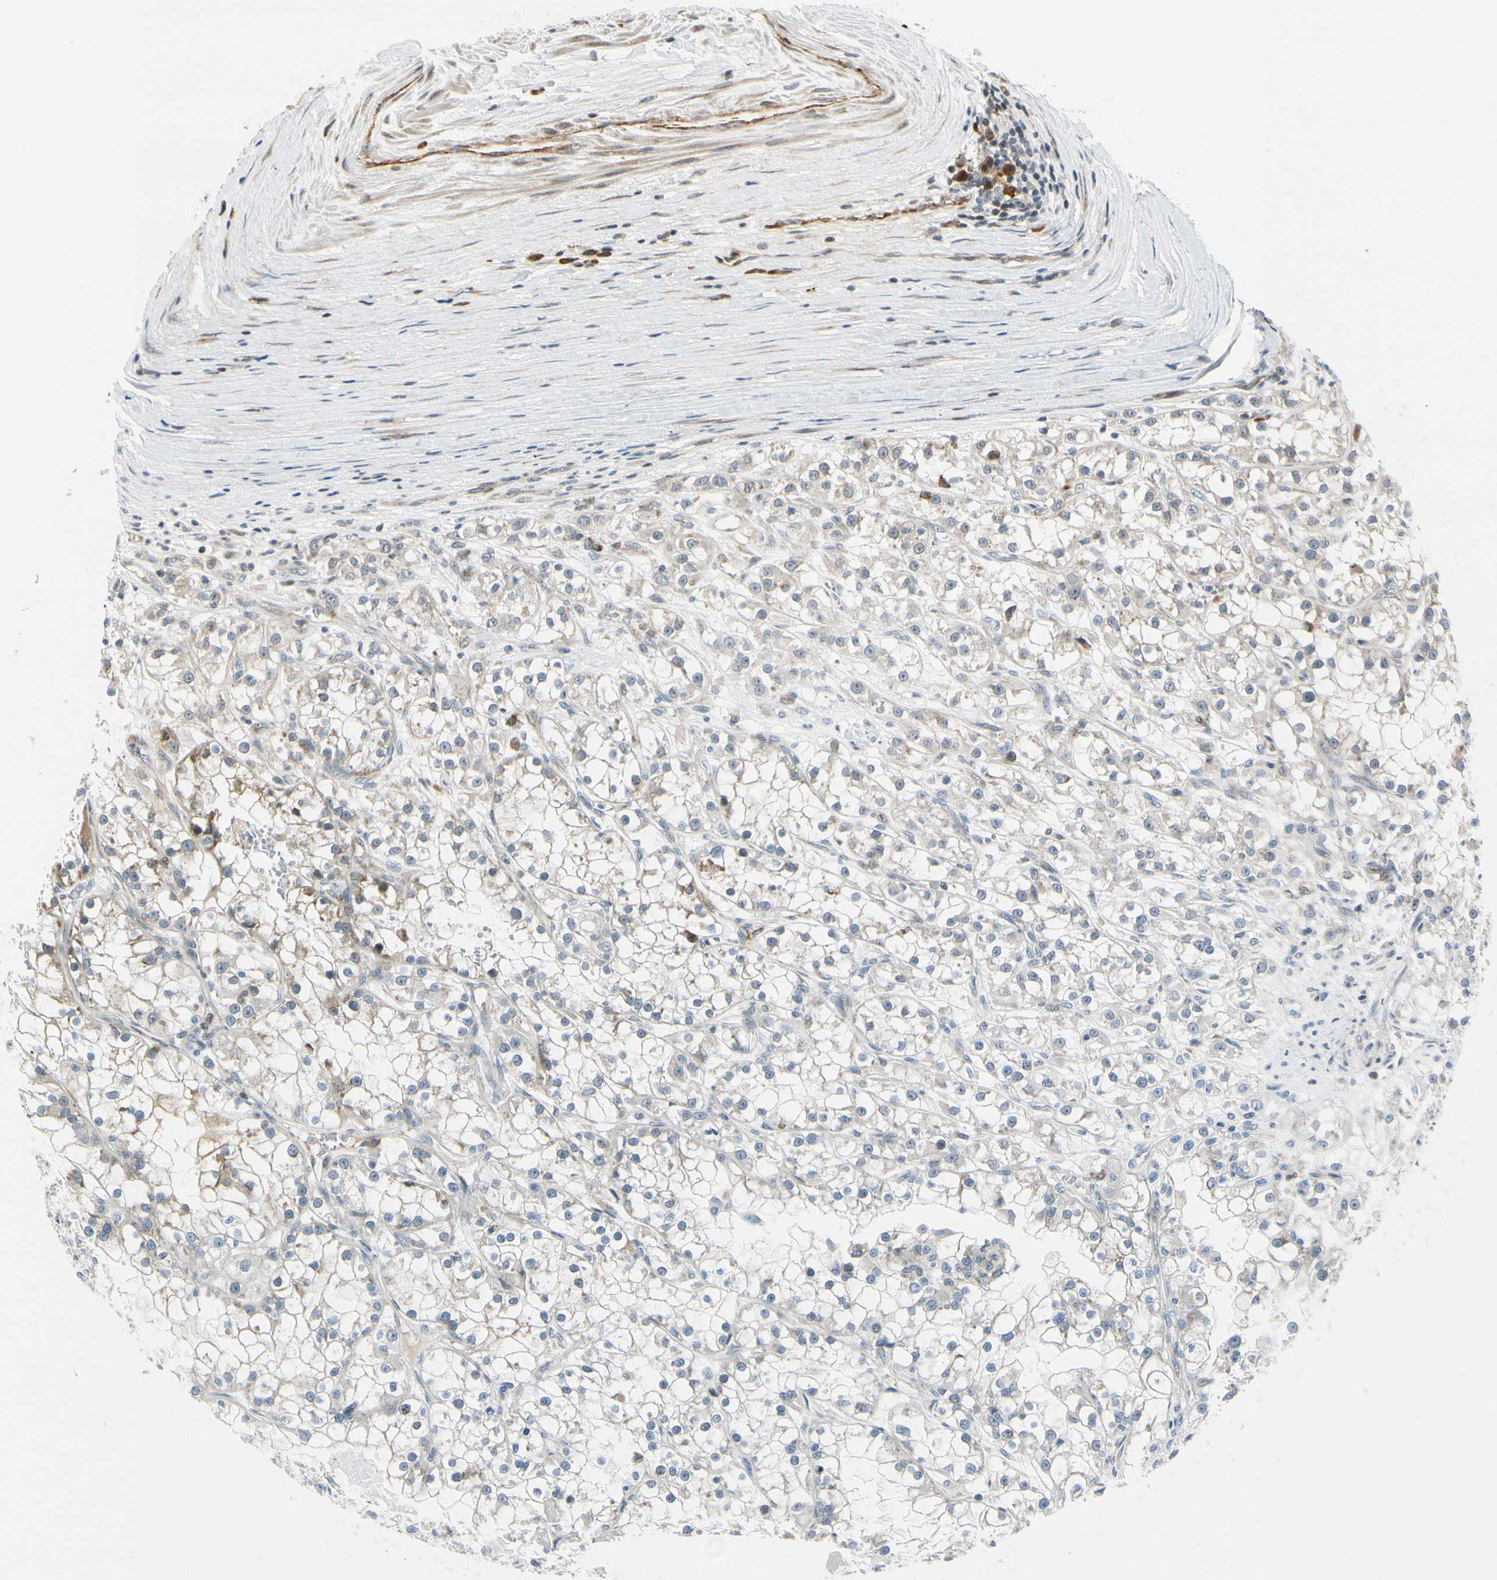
{"staining": {"intensity": "weak", "quantity": "<25%", "location": "cytoplasmic/membranous"}, "tissue": "renal cancer", "cell_type": "Tumor cells", "image_type": "cancer", "snomed": [{"axis": "morphology", "description": "Adenocarcinoma, NOS"}, {"axis": "topography", "description": "Kidney"}], "caption": "Immunohistochemistry (IHC) of human renal adenocarcinoma displays no expression in tumor cells.", "gene": "NPDC1", "patient": {"sex": "female", "age": 52}}